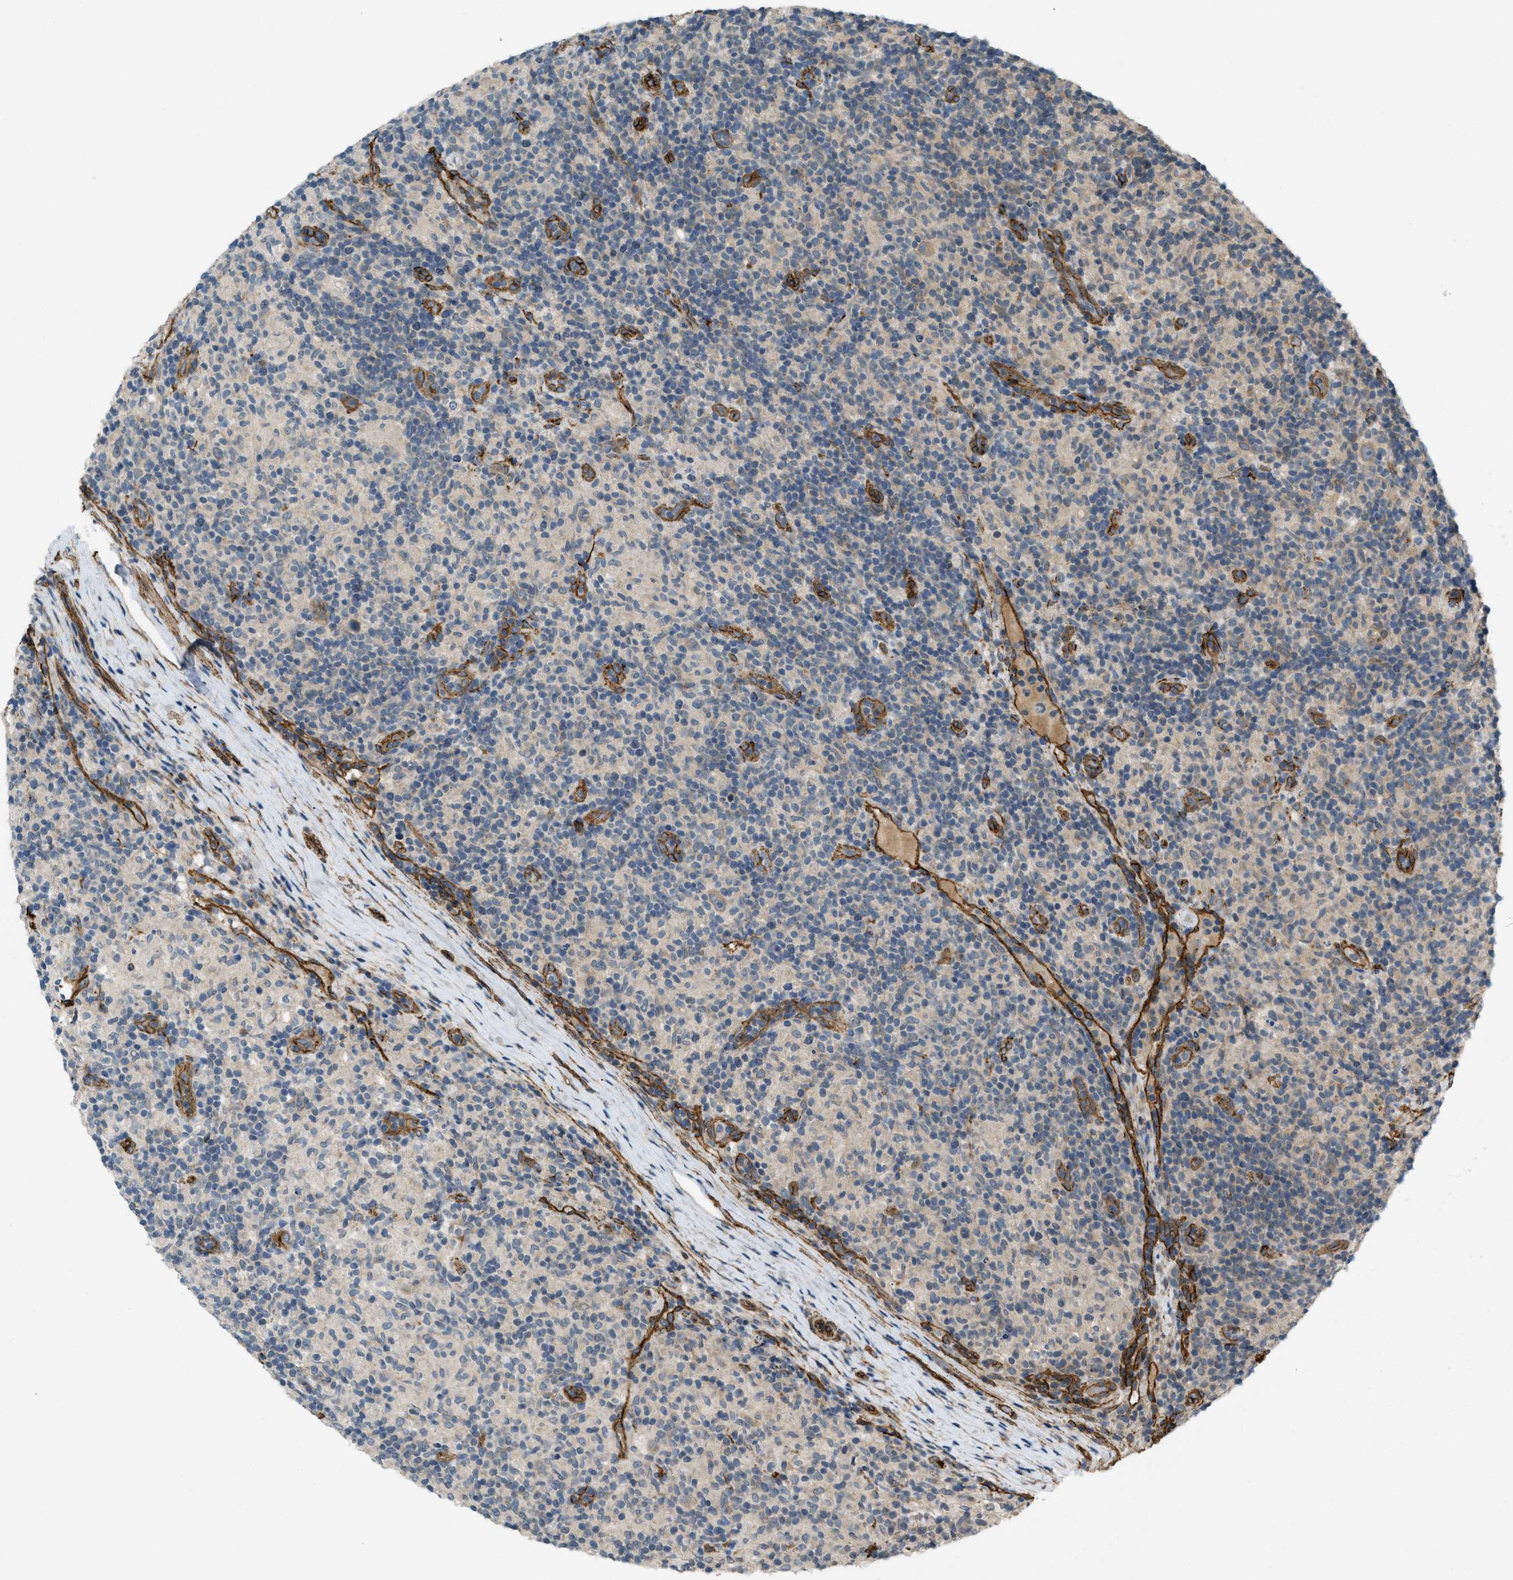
{"staining": {"intensity": "weak", "quantity": "<25%", "location": "cytoplasmic/membranous"}, "tissue": "lymphoma", "cell_type": "Tumor cells", "image_type": "cancer", "snomed": [{"axis": "morphology", "description": "Hodgkin's disease, NOS"}, {"axis": "topography", "description": "Lymph node"}], "caption": "Hodgkin's disease stained for a protein using IHC reveals no expression tumor cells.", "gene": "NMB", "patient": {"sex": "male", "age": 70}}